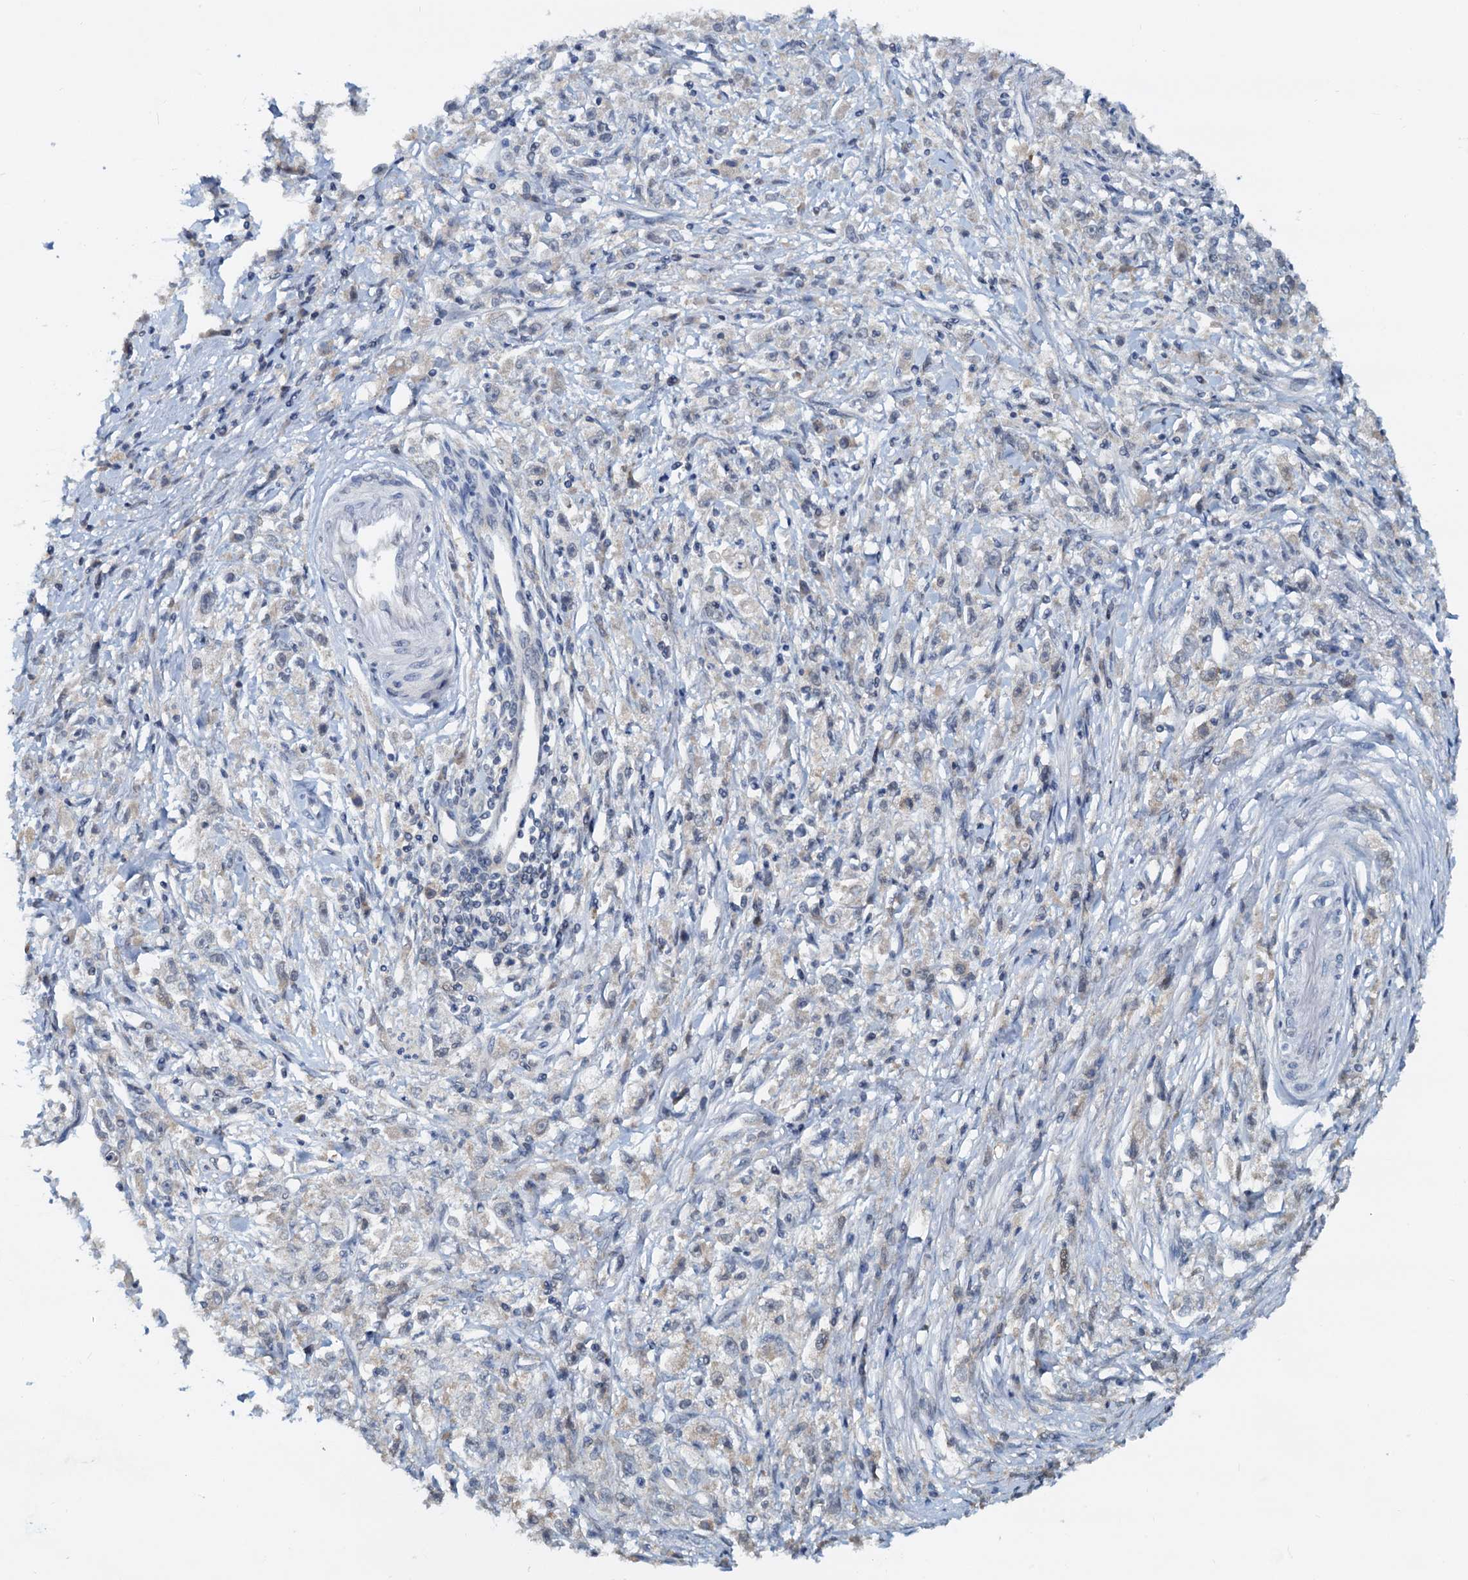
{"staining": {"intensity": "negative", "quantity": "none", "location": "none"}, "tissue": "stomach cancer", "cell_type": "Tumor cells", "image_type": "cancer", "snomed": [{"axis": "morphology", "description": "Adenocarcinoma, NOS"}, {"axis": "topography", "description": "Stomach"}], "caption": "The immunohistochemistry image has no significant expression in tumor cells of stomach cancer (adenocarcinoma) tissue.", "gene": "PTGES3", "patient": {"sex": "female", "age": 59}}